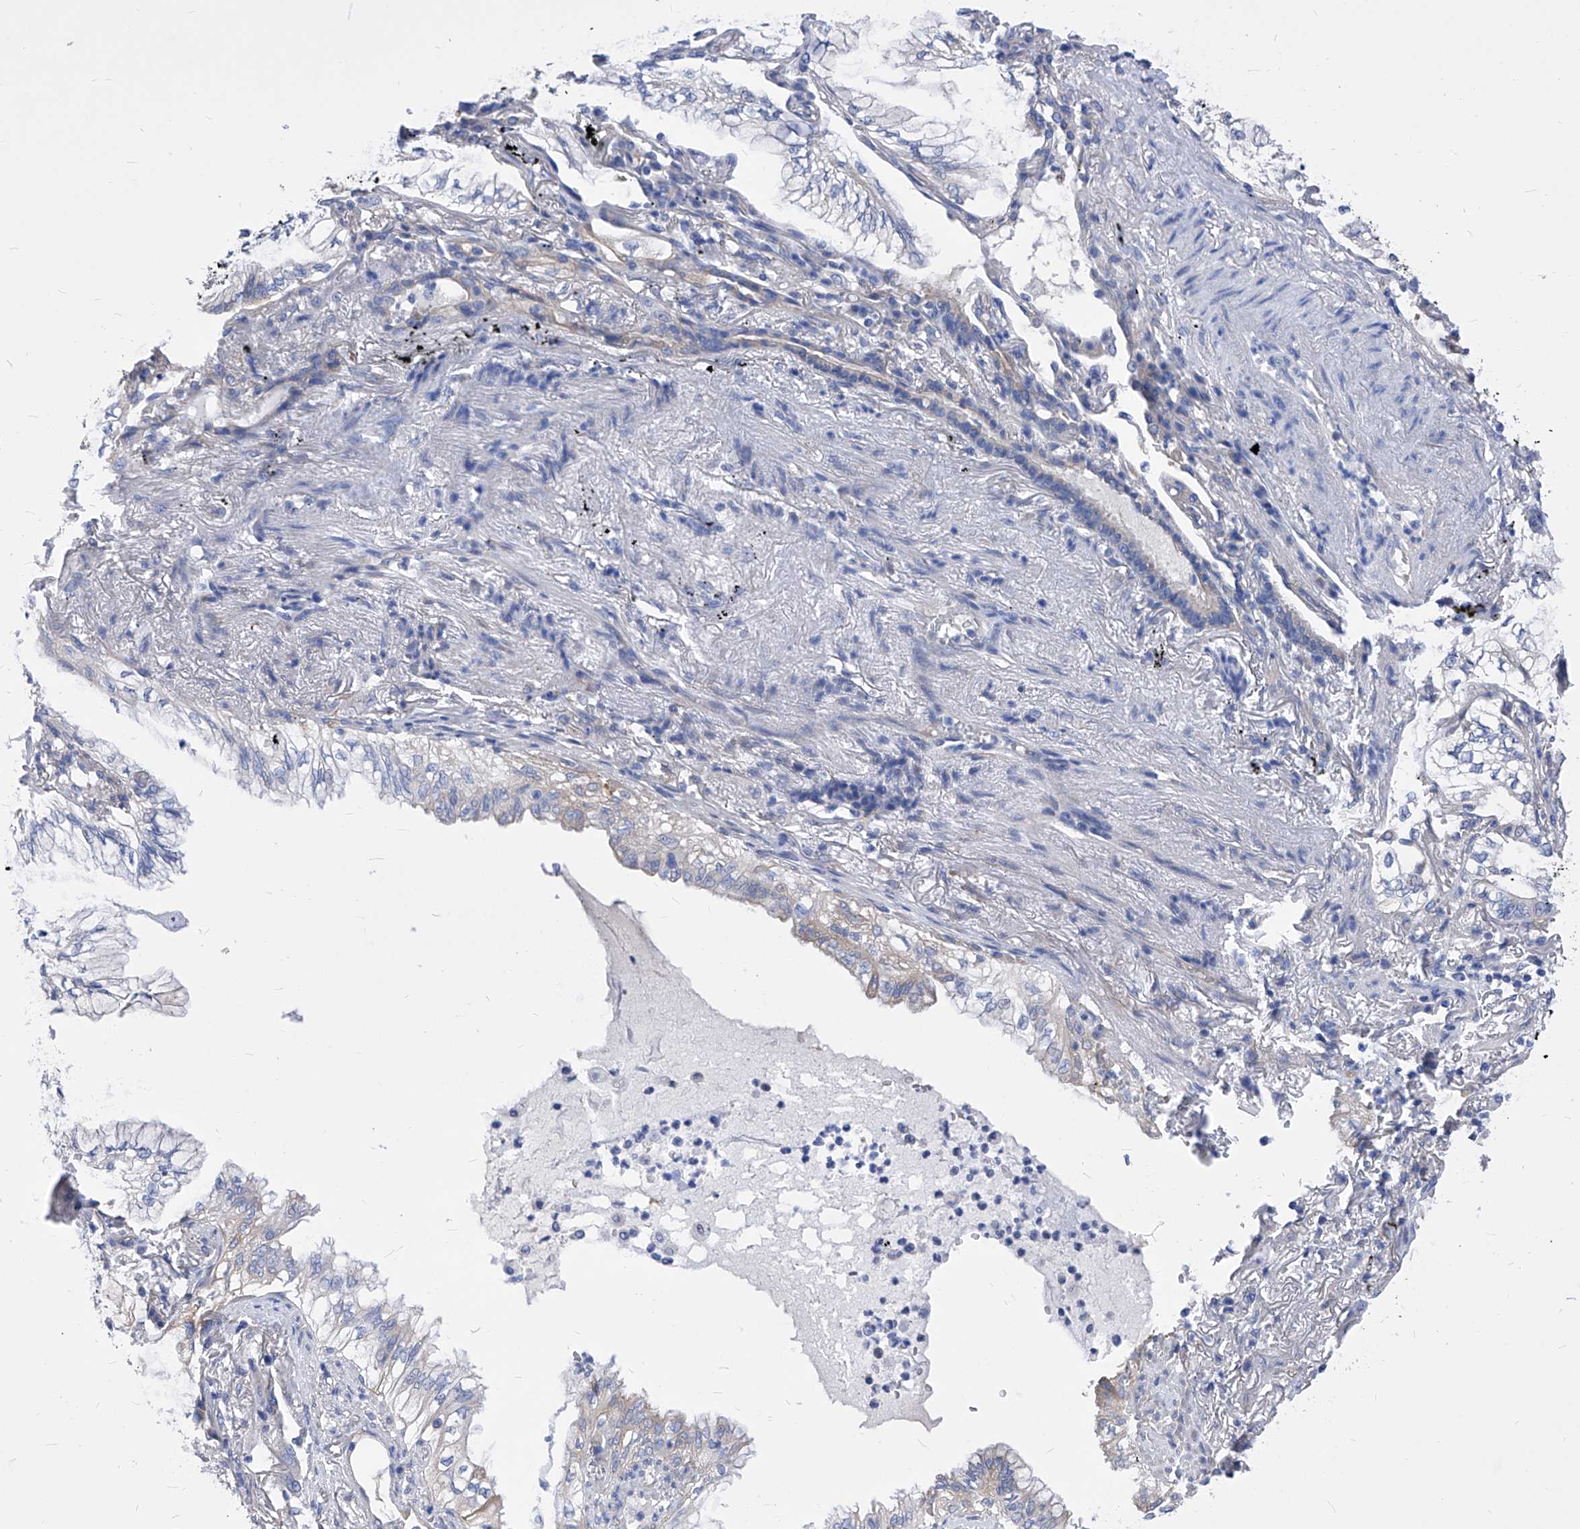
{"staining": {"intensity": "negative", "quantity": "none", "location": "none"}, "tissue": "lung cancer", "cell_type": "Tumor cells", "image_type": "cancer", "snomed": [{"axis": "morphology", "description": "Adenocarcinoma, NOS"}, {"axis": "topography", "description": "Lung"}], "caption": "Immunohistochemistry (IHC) image of lung adenocarcinoma stained for a protein (brown), which exhibits no staining in tumor cells.", "gene": "XPNPEP1", "patient": {"sex": "female", "age": 70}}